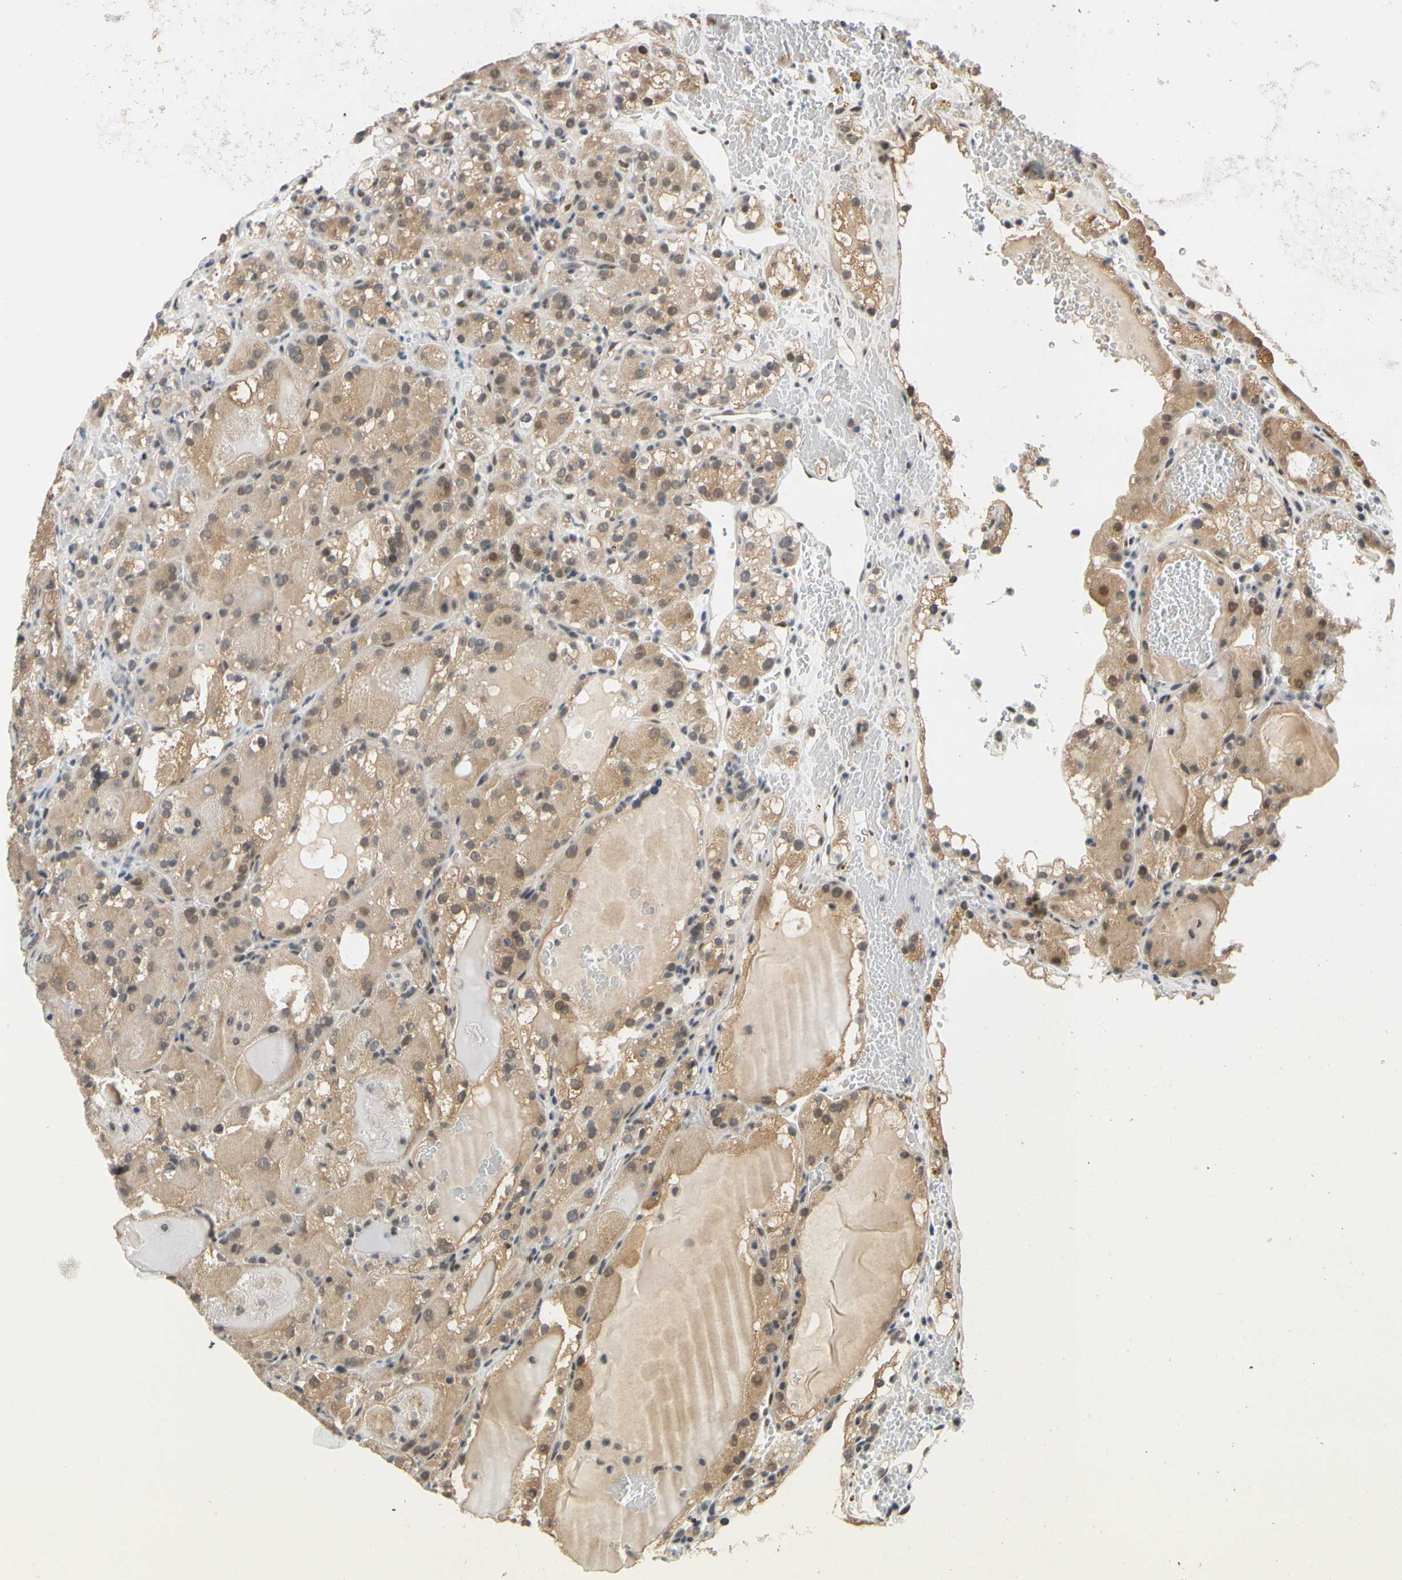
{"staining": {"intensity": "weak", "quantity": ">75%", "location": "cytoplasmic/membranous,nuclear"}, "tissue": "renal cancer", "cell_type": "Tumor cells", "image_type": "cancer", "snomed": [{"axis": "morphology", "description": "Normal tissue, NOS"}, {"axis": "morphology", "description": "Adenocarcinoma, NOS"}, {"axis": "topography", "description": "Kidney"}], "caption": "Immunohistochemistry of human renal cancer (adenocarcinoma) shows low levels of weak cytoplasmic/membranous and nuclear positivity in approximately >75% of tumor cells.", "gene": "TAF4", "patient": {"sex": "male", "age": 61}}